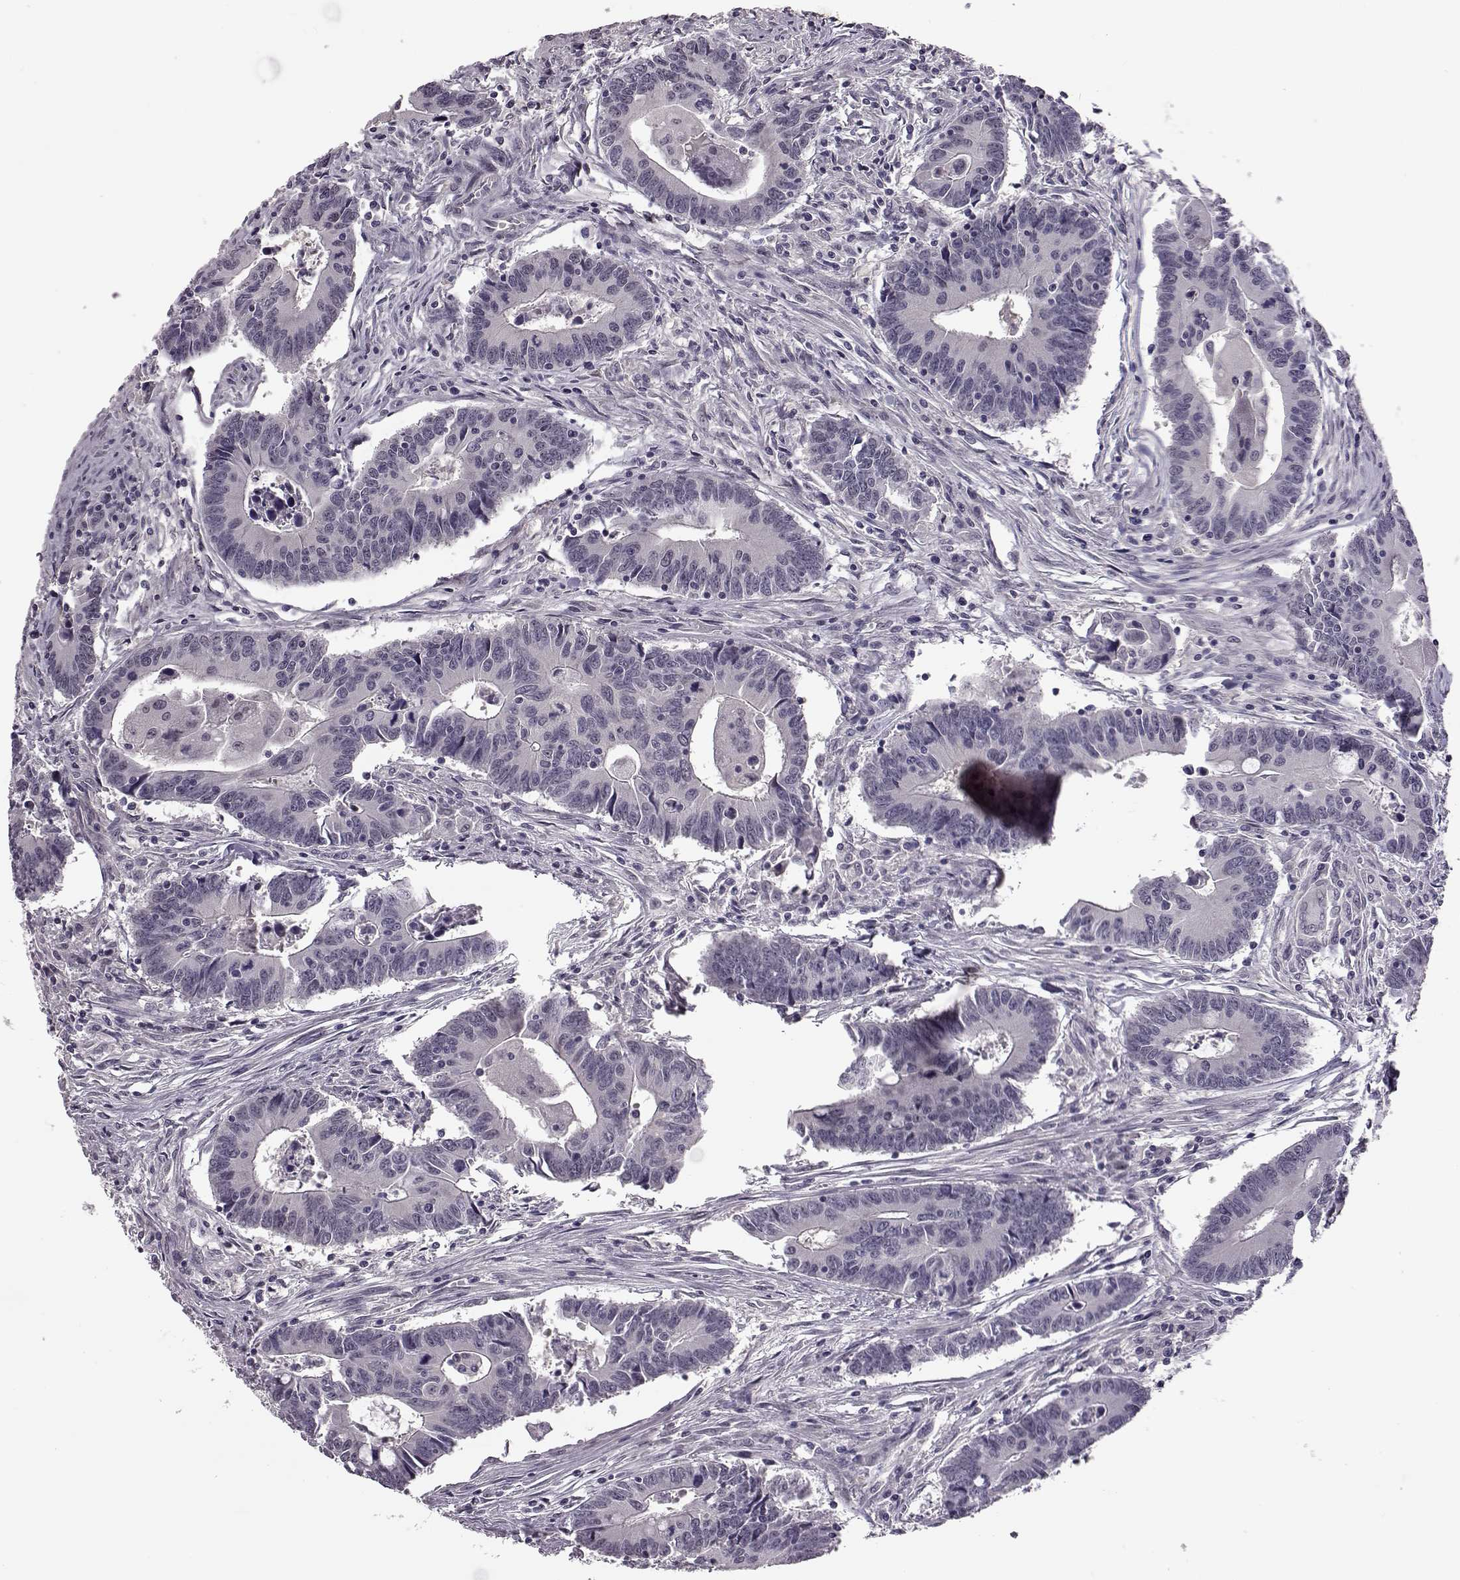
{"staining": {"intensity": "negative", "quantity": "none", "location": "none"}, "tissue": "colorectal cancer", "cell_type": "Tumor cells", "image_type": "cancer", "snomed": [{"axis": "morphology", "description": "Adenocarcinoma, NOS"}, {"axis": "topography", "description": "Rectum"}], "caption": "Immunohistochemistry image of human adenocarcinoma (colorectal) stained for a protein (brown), which demonstrates no staining in tumor cells.", "gene": "C10orf62", "patient": {"sex": "male", "age": 67}}